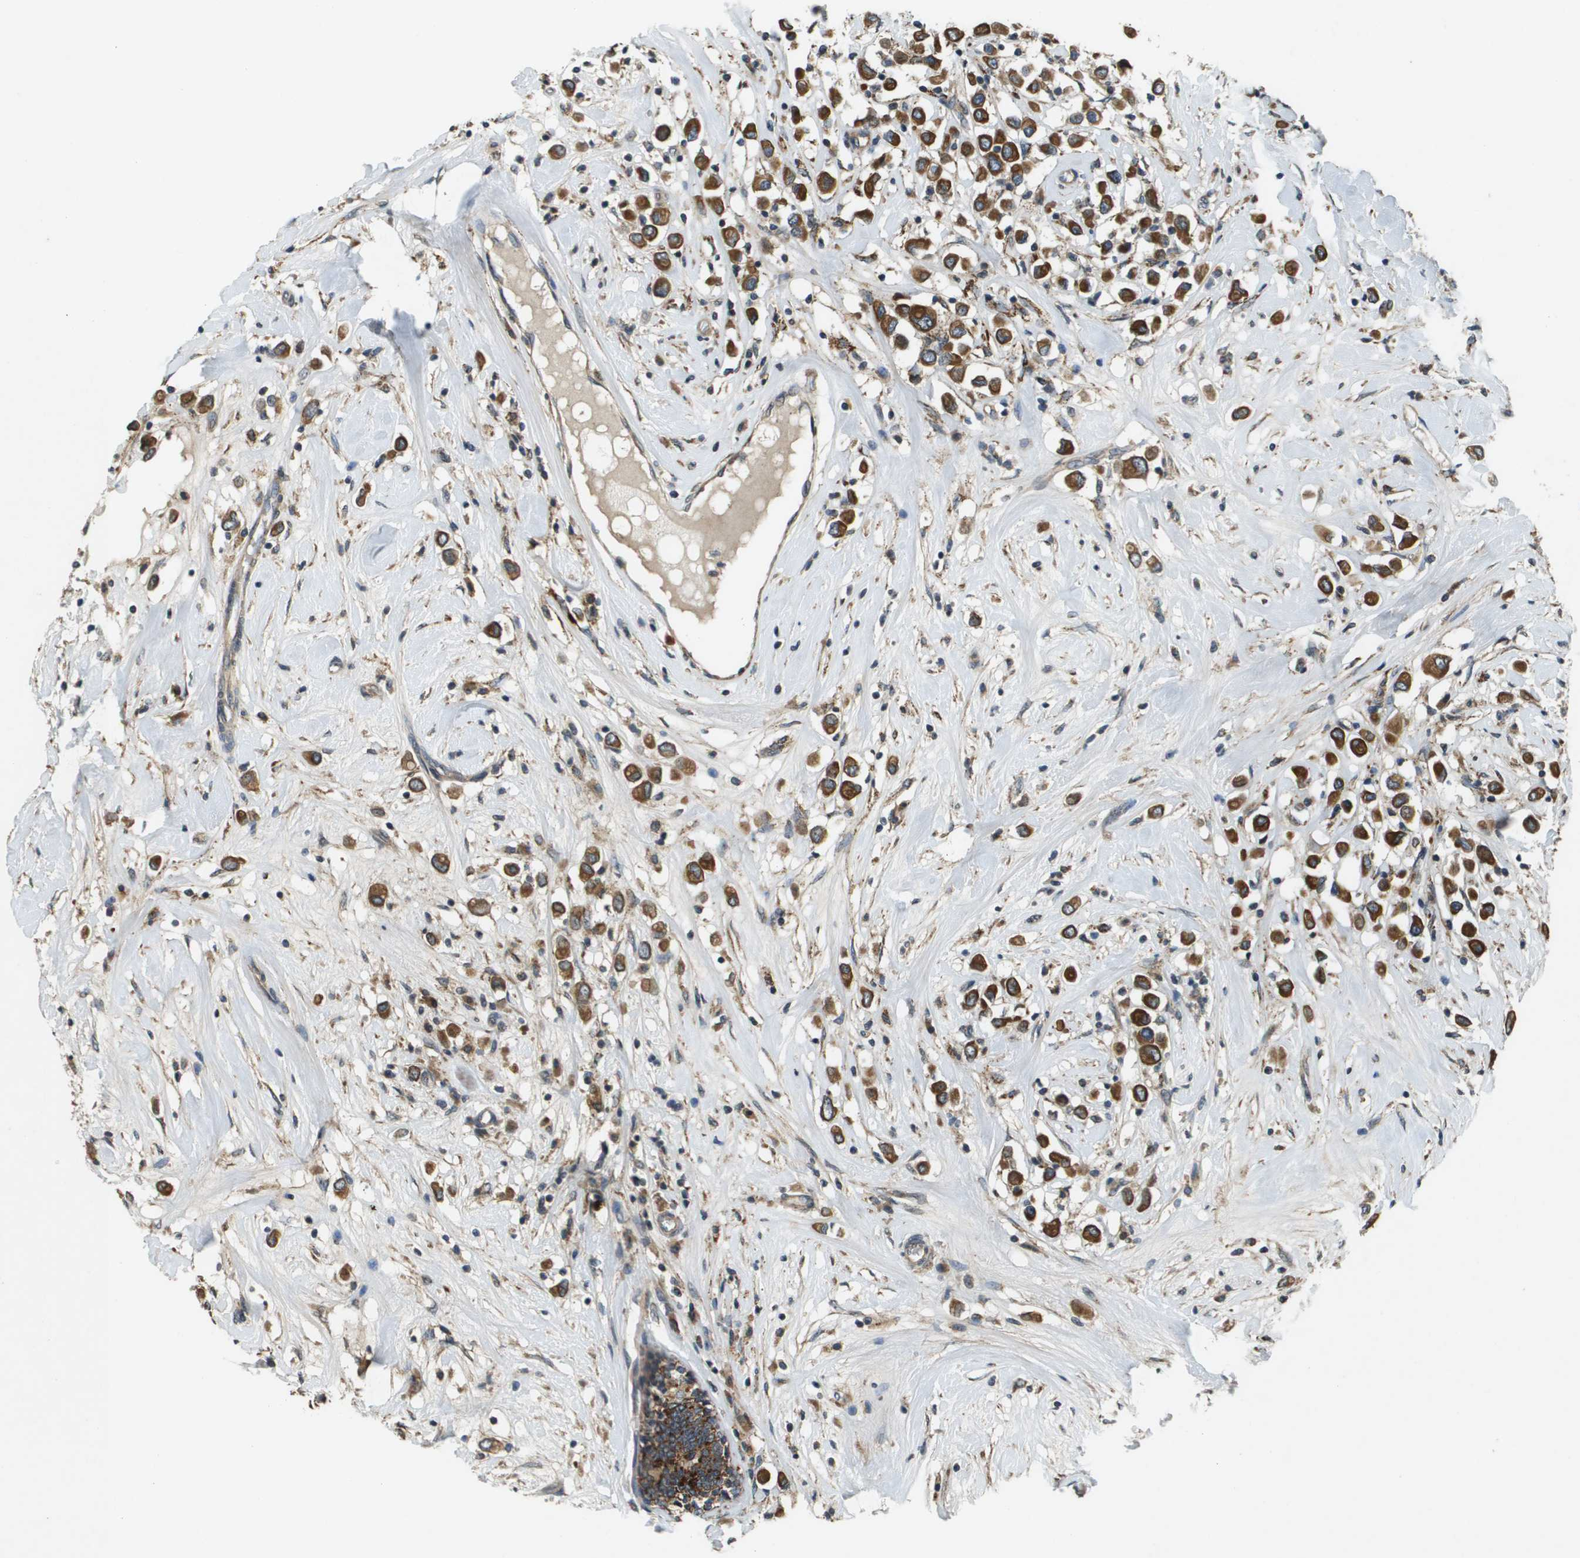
{"staining": {"intensity": "strong", "quantity": ">75%", "location": "cytoplasmic/membranous"}, "tissue": "breast cancer", "cell_type": "Tumor cells", "image_type": "cancer", "snomed": [{"axis": "morphology", "description": "Duct carcinoma"}, {"axis": "topography", "description": "Breast"}], "caption": "A micrograph of human breast infiltrating ductal carcinoma stained for a protein reveals strong cytoplasmic/membranous brown staining in tumor cells.", "gene": "CDKN2C", "patient": {"sex": "female", "age": 61}}